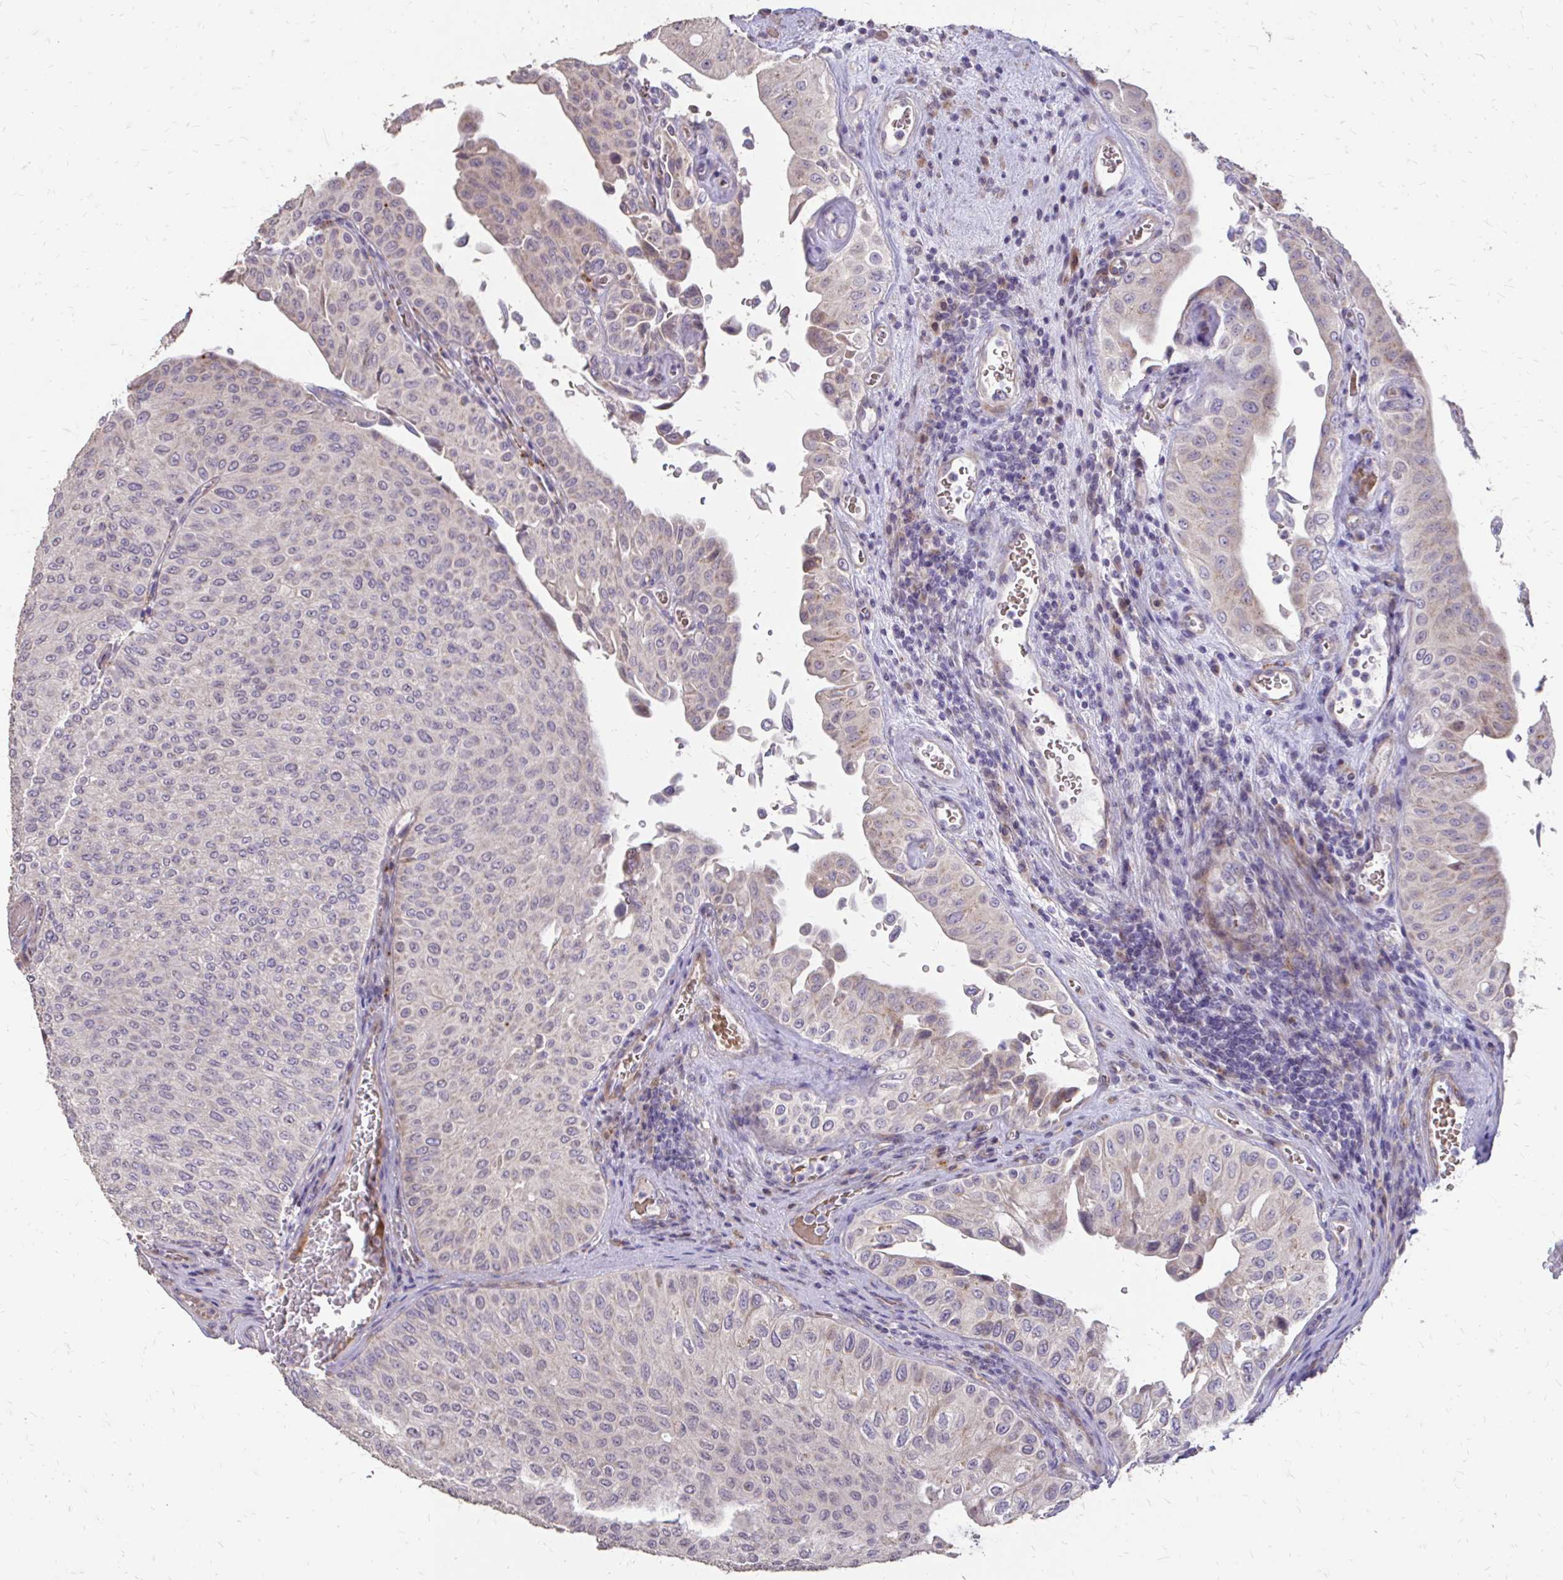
{"staining": {"intensity": "negative", "quantity": "none", "location": "none"}, "tissue": "urothelial cancer", "cell_type": "Tumor cells", "image_type": "cancer", "snomed": [{"axis": "morphology", "description": "Urothelial carcinoma, NOS"}, {"axis": "topography", "description": "Urinary bladder"}], "caption": "Urothelial cancer stained for a protein using immunohistochemistry reveals no positivity tumor cells.", "gene": "MYORG", "patient": {"sex": "male", "age": 59}}